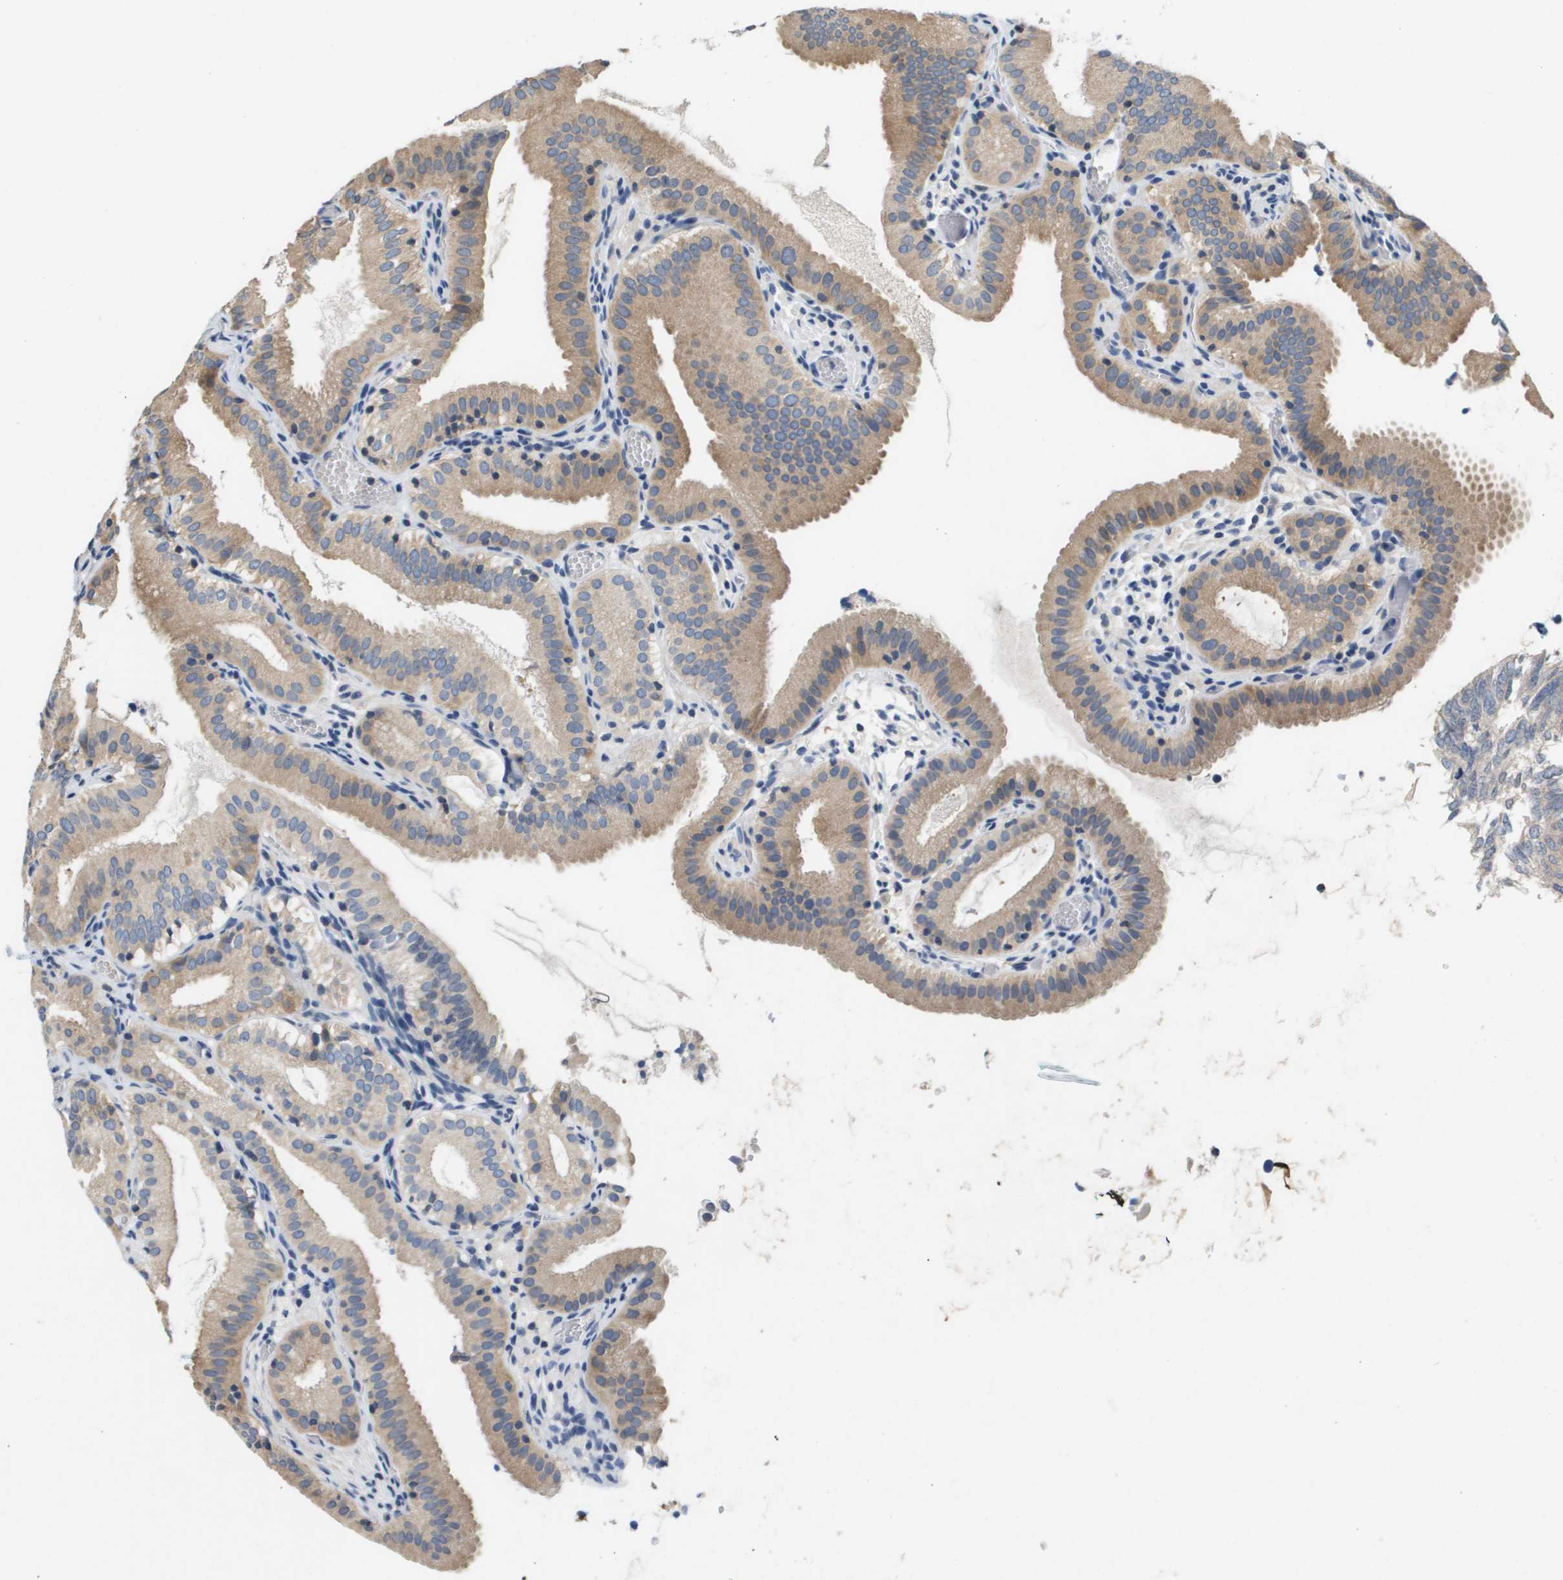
{"staining": {"intensity": "weak", "quantity": ">75%", "location": "cytoplasmic/membranous"}, "tissue": "gallbladder", "cell_type": "Glandular cells", "image_type": "normal", "snomed": [{"axis": "morphology", "description": "Normal tissue, NOS"}, {"axis": "topography", "description": "Gallbladder"}], "caption": "A micrograph of human gallbladder stained for a protein displays weak cytoplasmic/membranous brown staining in glandular cells.", "gene": "CAPN11", "patient": {"sex": "male", "age": 54}}